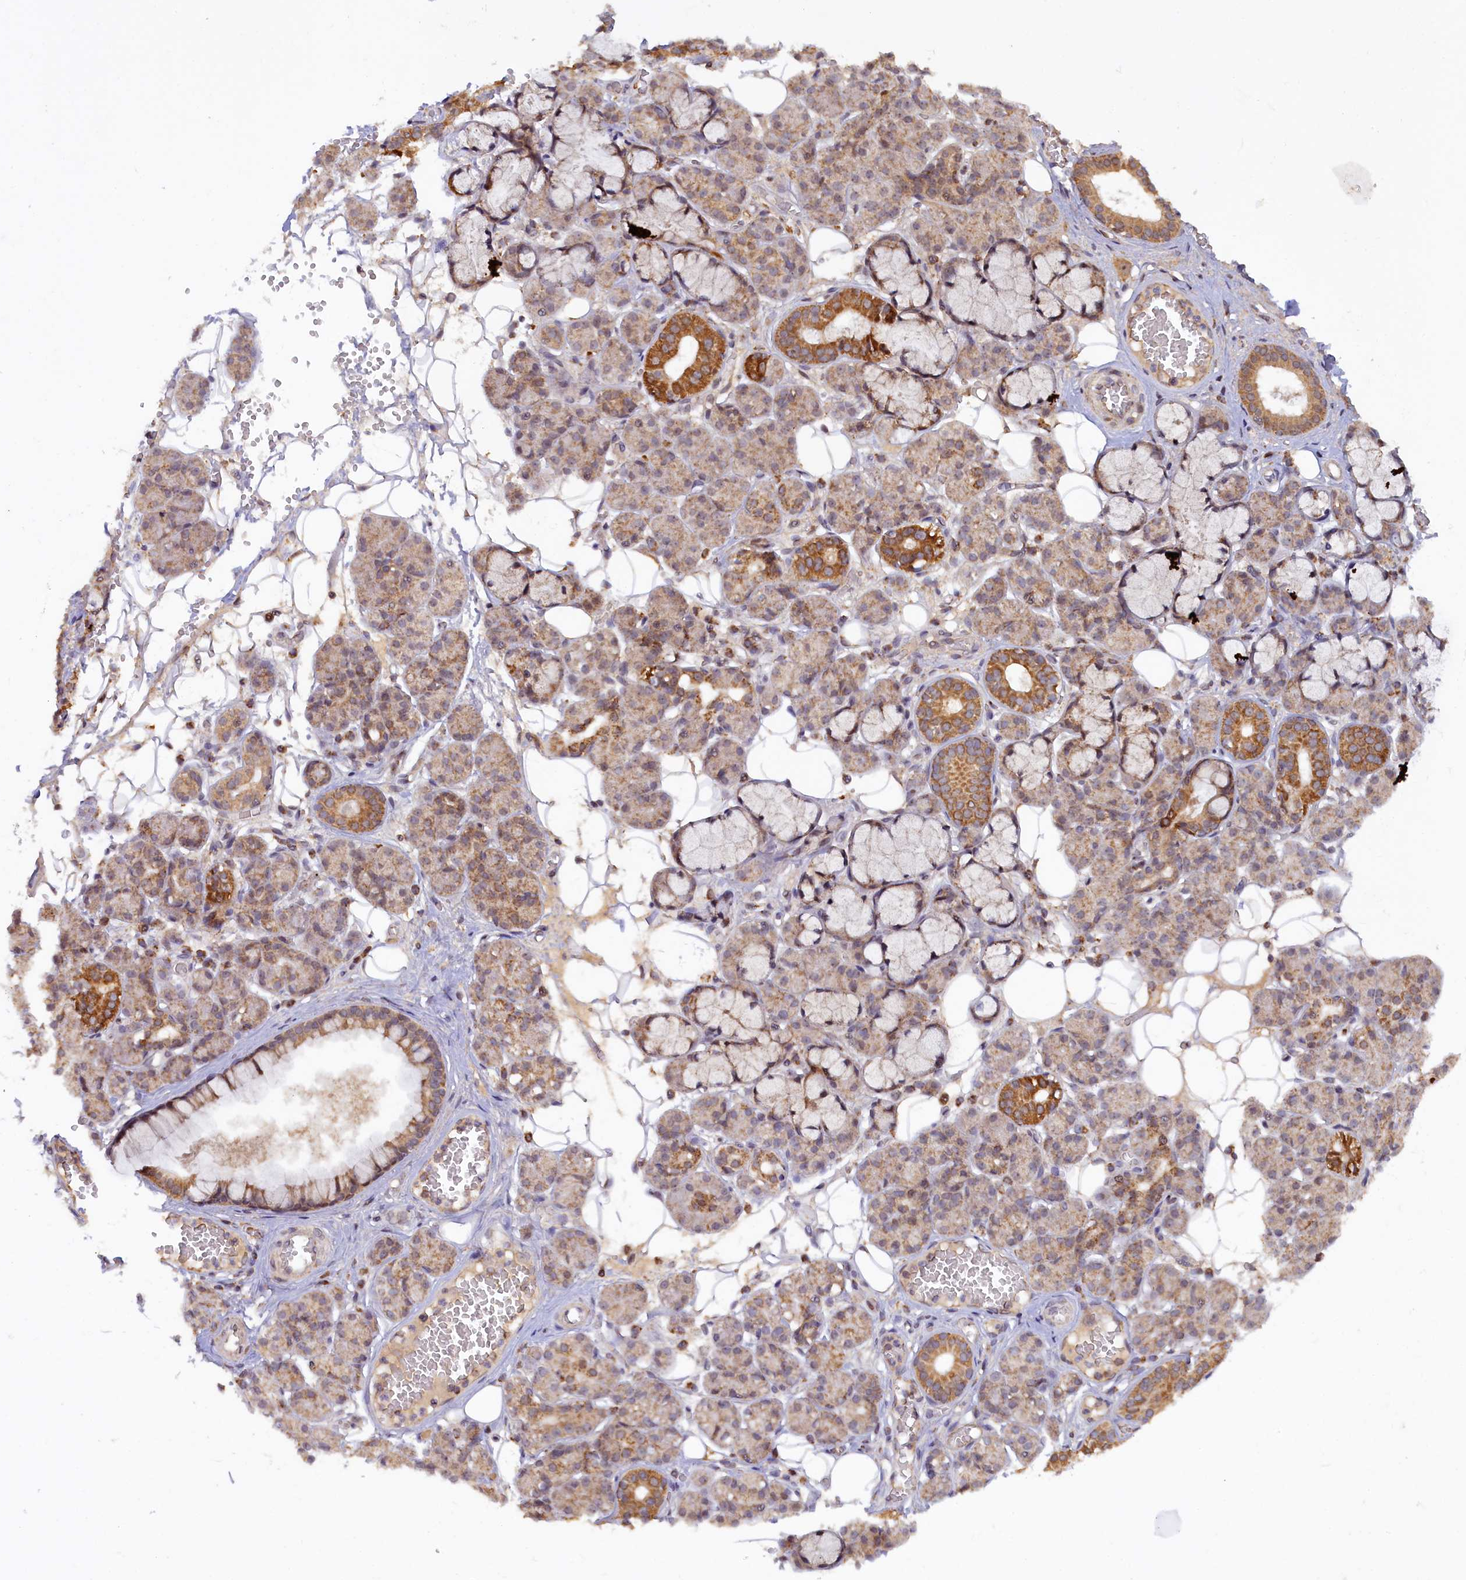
{"staining": {"intensity": "moderate", "quantity": ">75%", "location": "cytoplasmic/membranous"}, "tissue": "salivary gland", "cell_type": "Glandular cells", "image_type": "normal", "snomed": [{"axis": "morphology", "description": "Normal tissue, NOS"}, {"axis": "topography", "description": "Salivary gland"}], "caption": "The histopathology image reveals a brown stain indicating the presence of a protein in the cytoplasmic/membranous of glandular cells in salivary gland. The protein is stained brown, and the nuclei are stained in blue (DAB (3,3'-diaminobenzidine) IHC with brightfield microscopy, high magnification).", "gene": "DUS3L", "patient": {"sex": "male", "age": 63}}